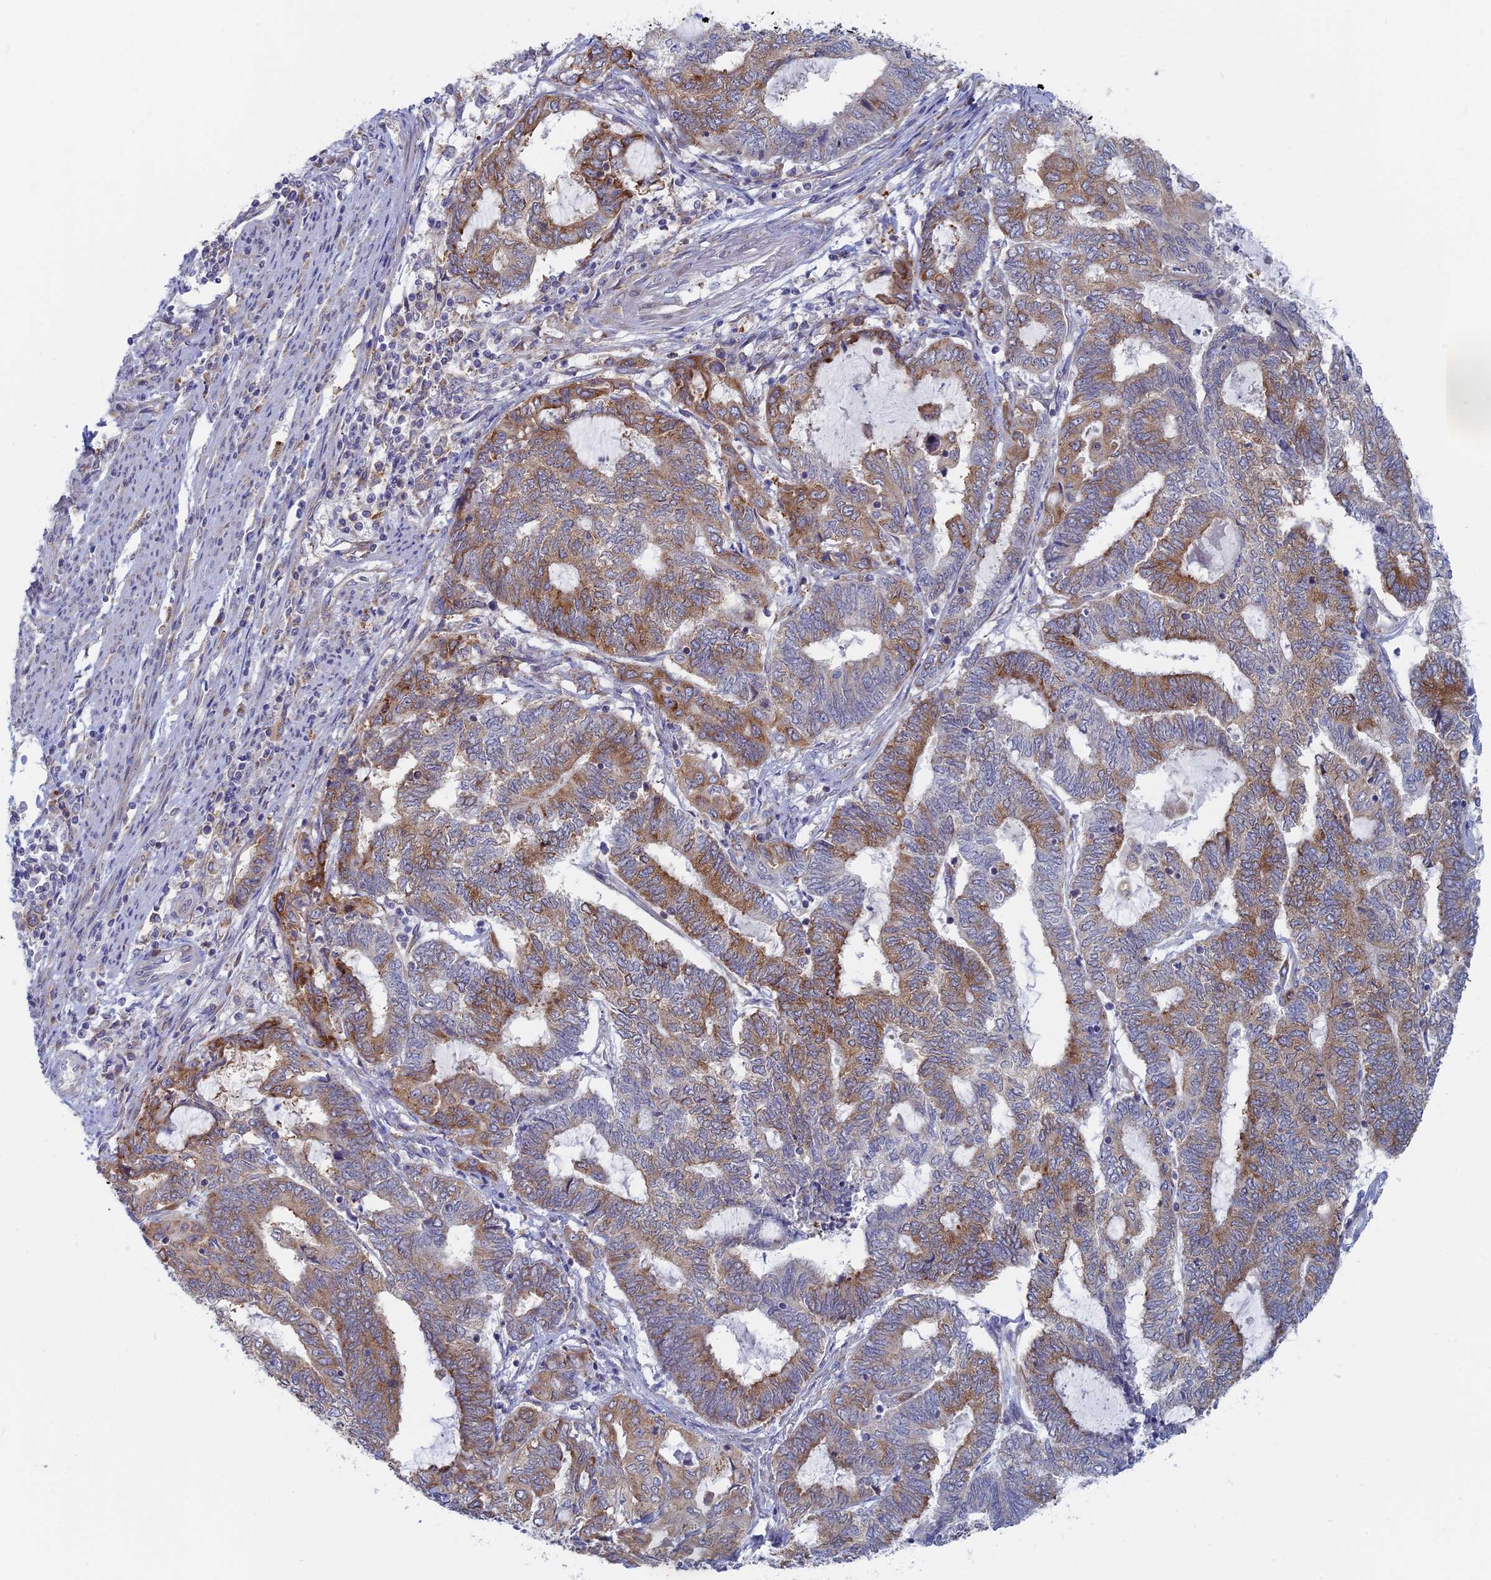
{"staining": {"intensity": "moderate", "quantity": "25%-75%", "location": "cytoplasmic/membranous"}, "tissue": "endometrial cancer", "cell_type": "Tumor cells", "image_type": "cancer", "snomed": [{"axis": "morphology", "description": "Adenocarcinoma, NOS"}, {"axis": "topography", "description": "Uterus"}, {"axis": "topography", "description": "Endometrium"}], "caption": "Protein expression by immunohistochemistry reveals moderate cytoplasmic/membranous positivity in about 25%-75% of tumor cells in endometrial cancer. The staining was performed using DAB to visualize the protein expression in brown, while the nuclei were stained in blue with hematoxylin (Magnification: 20x).", "gene": "TBC1D30", "patient": {"sex": "female", "age": 70}}